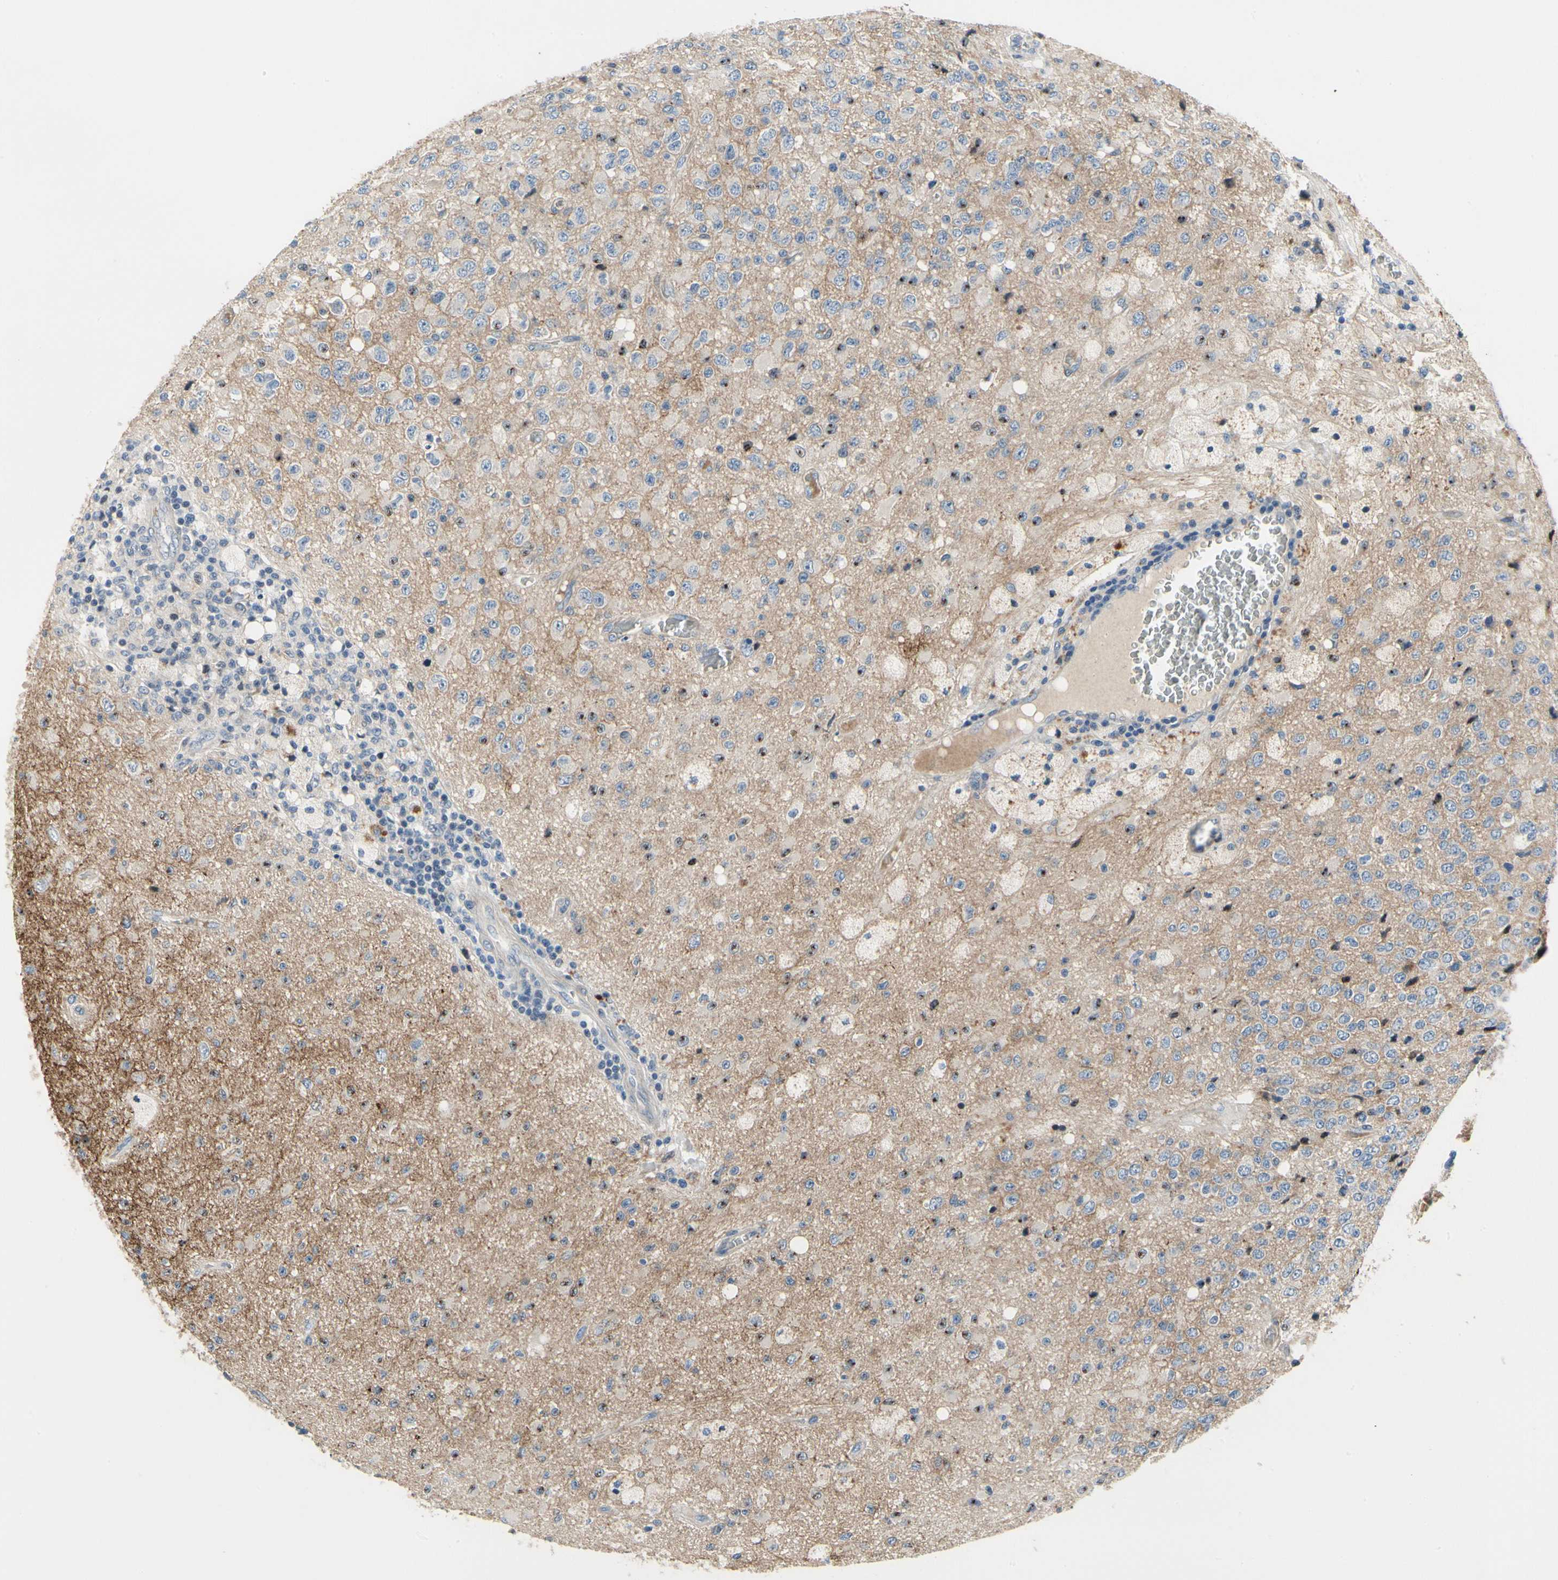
{"staining": {"intensity": "strong", "quantity": "<25%", "location": "nuclear"}, "tissue": "glioma", "cell_type": "Tumor cells", "image_type": "cancer", "snomed": [{"axis": "morphology", "description": "Glioma, malignant, High grade"}, {"axis": "topography", "description": "pancreas cauda"}], "caption": "Immunohistochemistry (IHC) of human malignant glioma (high-grade) exhibits medium levels of strong nuclear expression in about <25% of tumor cells.", "gene": "NFASC", "patient": {"sex": "male", "age": 60}}